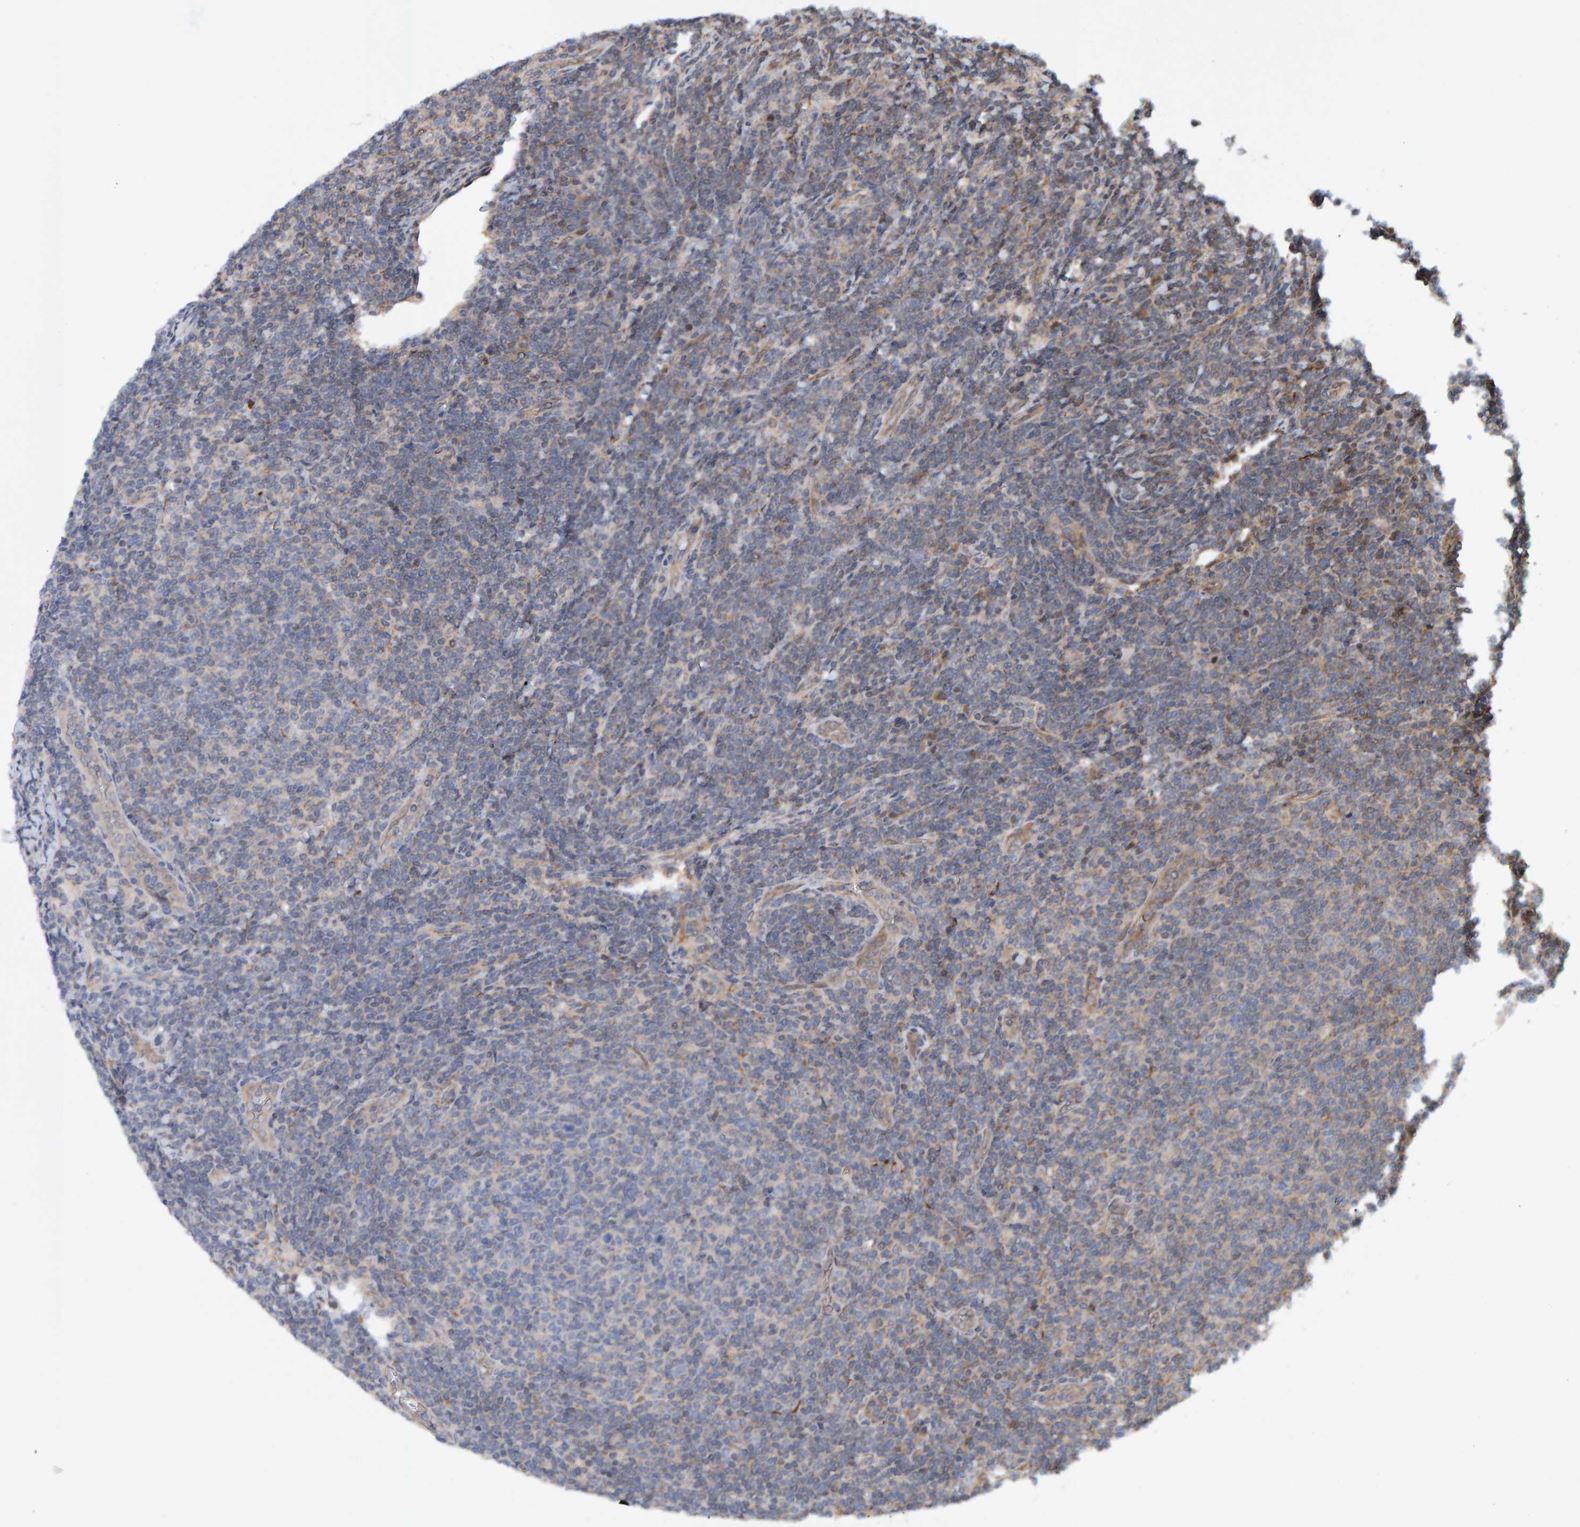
{"staining": {"intensity": "negative", "quantity": "none", "location": "none"}, "tissue": "lymphoma", "cell_type": "Tumor cells", "image_type": "cancer", "snomed": [{"axis": "morphology", "description": "Malignant lymphoma, non-Hodgkin's type, Low grade"}, {"axis": "topography", "description": "Lymph node"}], "caption": "Tumor cells are negative for protein expression in human lymphoma.", "gene": "SCRN2", "patient": {"sex": "male", "age": 66}}